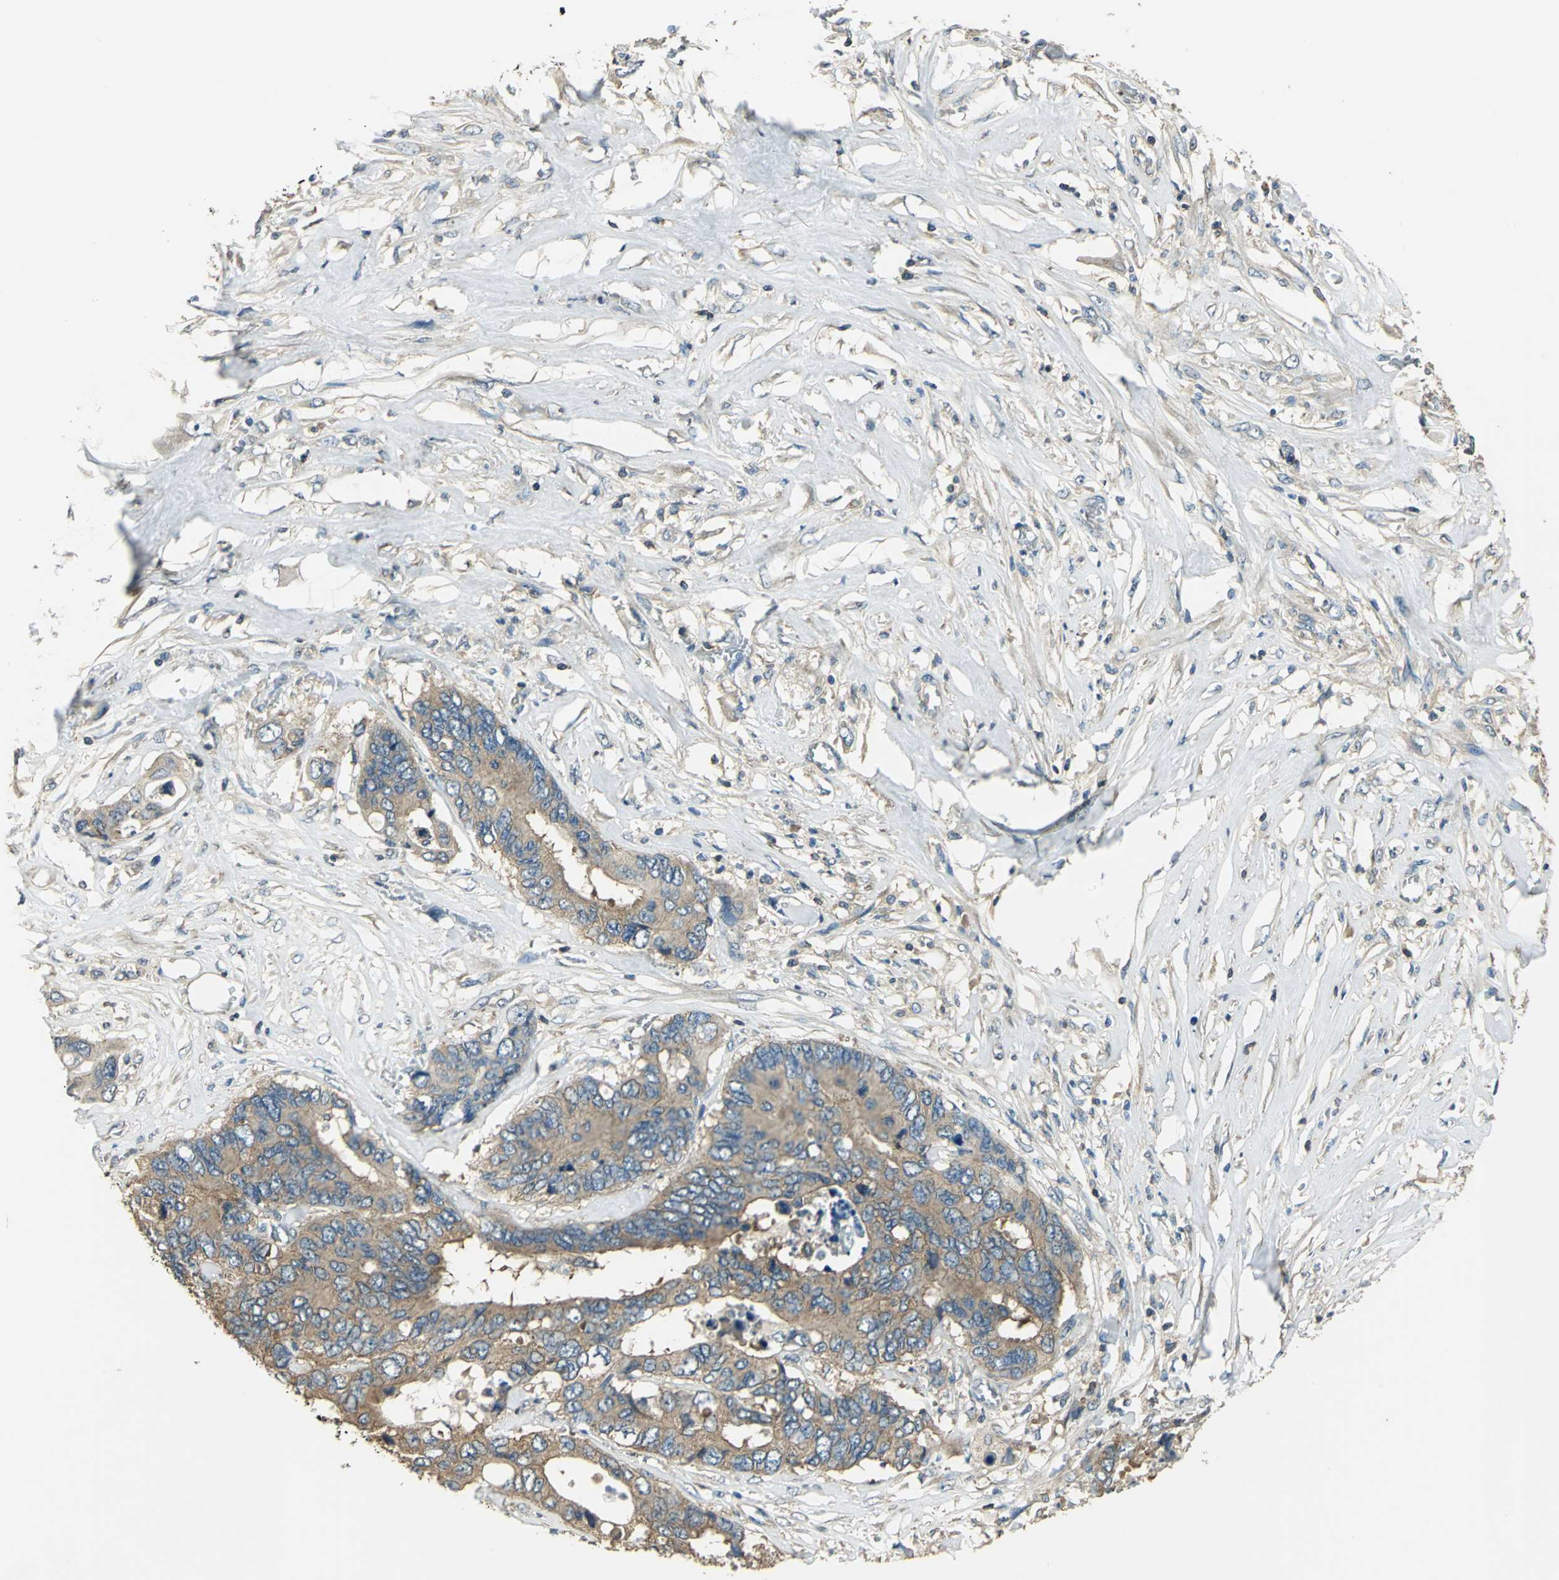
{"staining": {"intensity": "moderate", "quantity": ">75%", "location": "cytoplasmic/membranous"}, "tissue": "colorectal cancer", "cell_type": "Tumor cells", "image_type": "cancer", "snomed": [{"axis": "morphology", "description": "Adenocarcinoma, NOS"}, {"axis": "topography", "description": "Rectum"}], "caption": "Approximately >75% of tumor cells in adenocarcinoma (colorectal) exhibit moderate cytoplasmic/membranous protein expression as visualized by brown immunohistochemical staining.", "gene": "SHC2", "patient": {"sex": "male", "age": 55}}